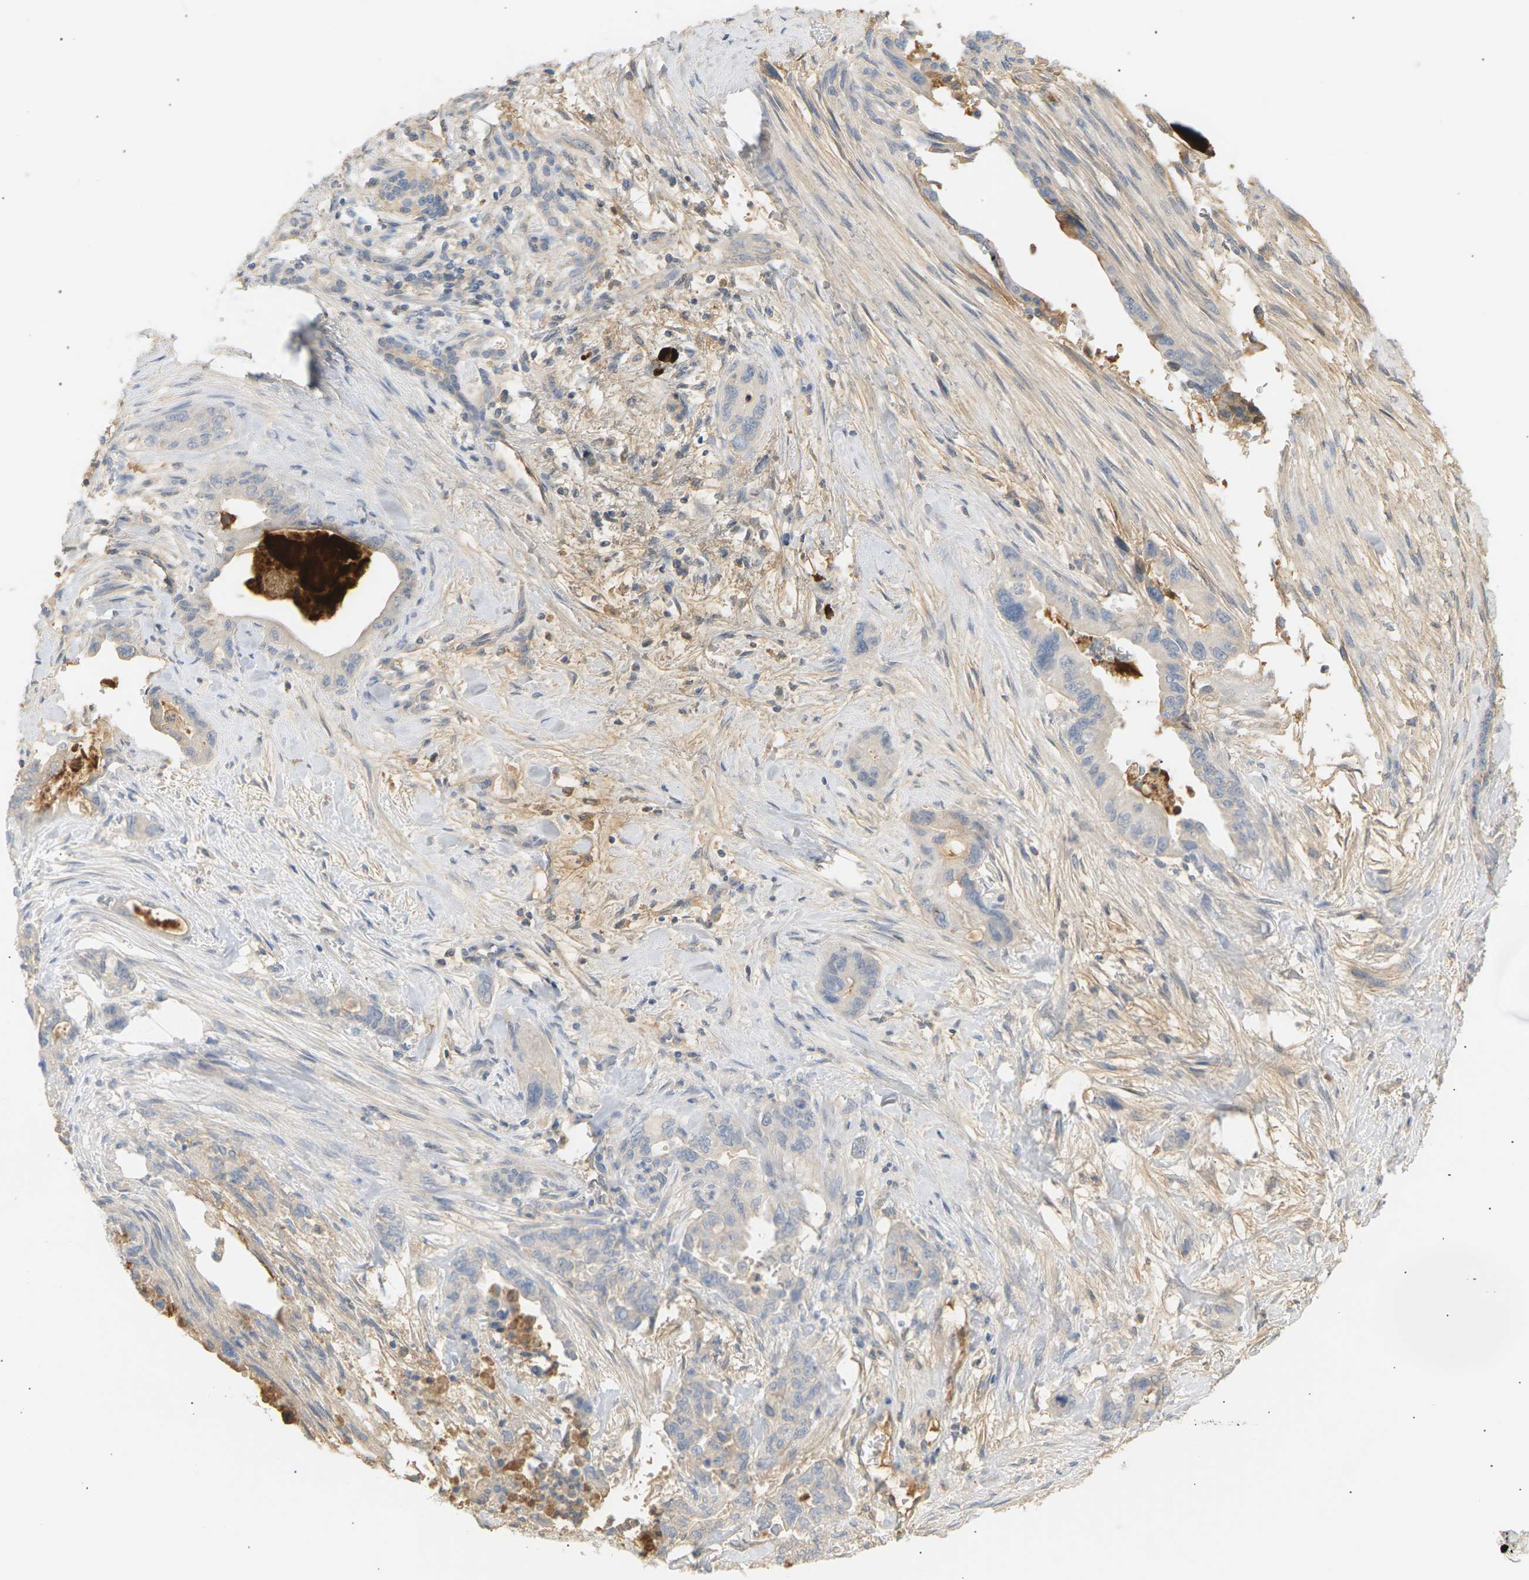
{"staining": {"intensity": "negative", "quantity": "none", "location": "none"}, "tissue": "pancreatic cancer", "cell_type": "Tumor cells", "image_type": "cancer", "snomed": [{"axis": "morphology", "description": "Adenocarcinoma, NOS"}, {"axis": "topography", "description": "Pancreas"}], "caption": "The IHC micrograph has no significant expression in tumor cells of adenocarcinoma (pancreatic) tissue.", "gene": "IGLC3", "patient": {"sex": "male", "age": 70}}